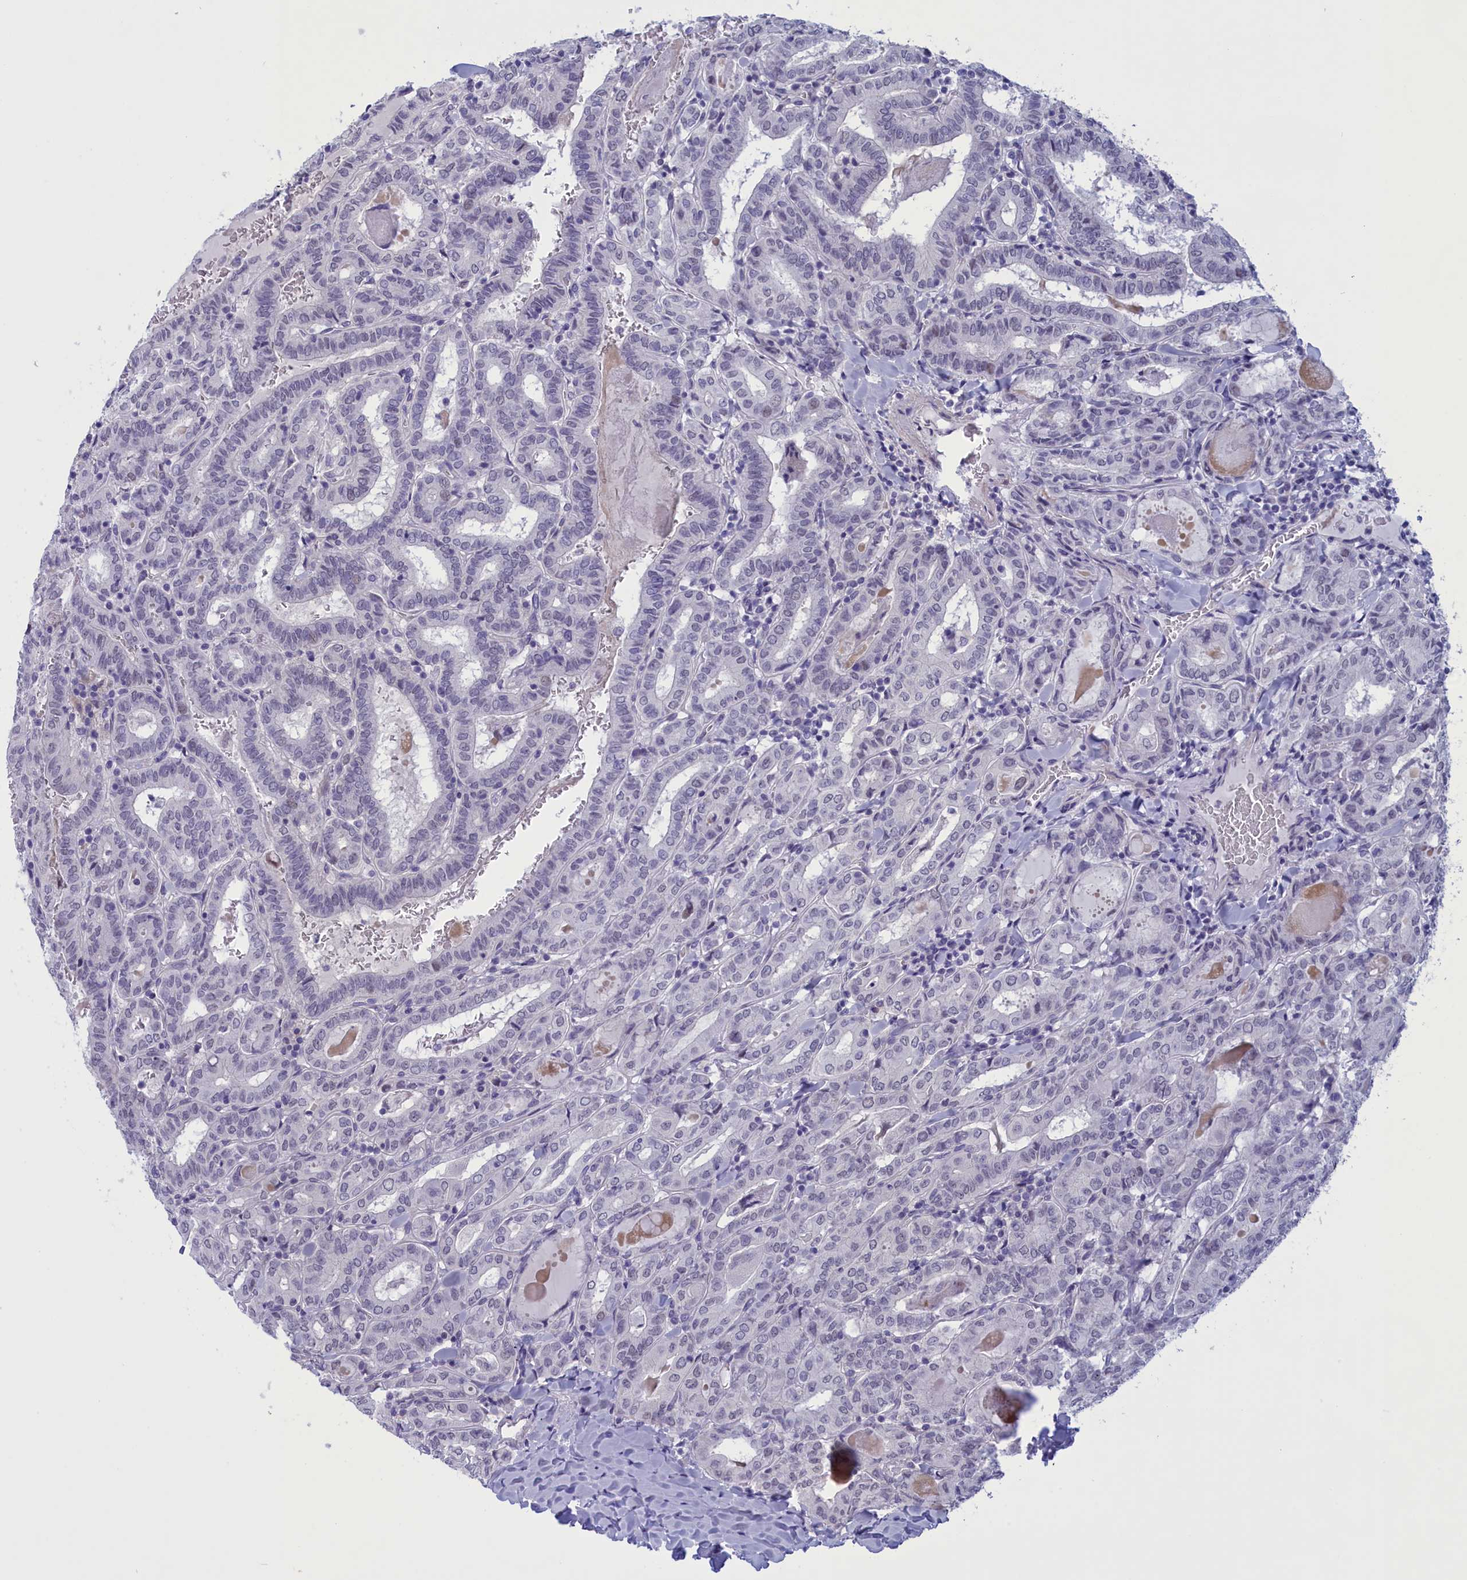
{"staining": {"intensity": "negative", "quantity": "none", "location": "none"}, "tissue": "thyroid cancer", "cell_type": "Tumor cells", "image_type": "cancer", "snomed": [{"axis": "morphology", "description": "Papillary adenocarcinoma, NOS"}, {"axis": "topography", "description": "Thyroid gland"}], "caption": "IHC micrograph of papillary adenocarcinoma (thyroid) stained for a protein (brown), which reveals no expression in tumor cells. (Stains: DAB IHC with hematoxylin counter stain, Microscopy: brightfield microscopy at high magnification).", "gene": "ELOA2", "patient": {"sex": "female", "age": 72}}